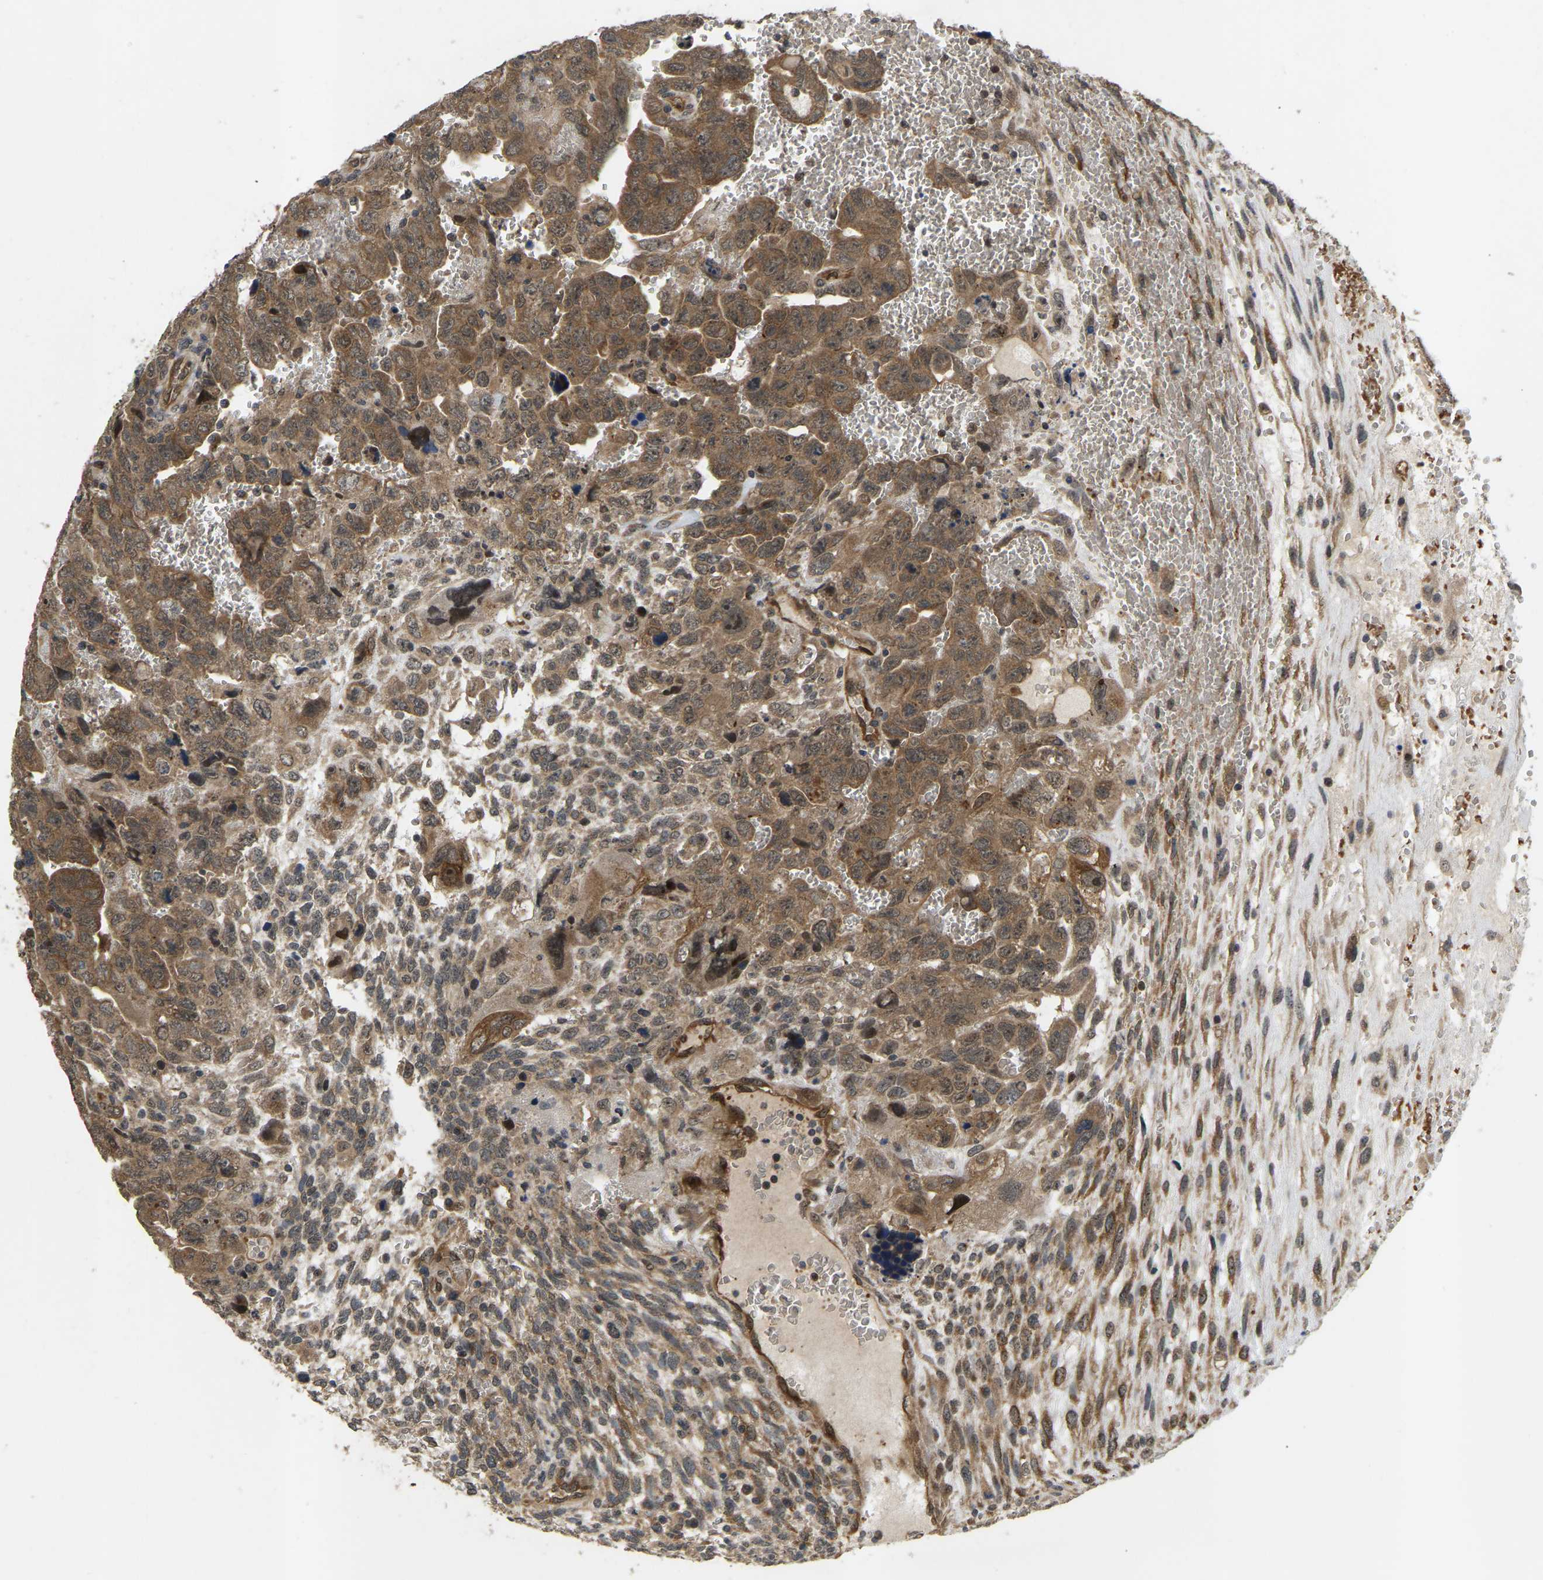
{"staining": {"intensity": "moderate", "quantity": ">75%", "location": "cytoplasmic/membranous"}, "tissue": "testis cancer", "cell_type": "Tumor cells", "image_type": "cancer", "snomed": [{"axis": "morphology", "description": "Carcinoma, Embryonal, NOS"}, {"axis": "topography", "description": "Testis"}], "caption": "Protein expression analysis of human testis cancer (embryonal carcinoma) reveals moderate cytoplasmic/membranous expression in approximately >75% of tumor cells. Using DAB (brown) and hematoxylin (blue) stains, captured at high magnification using brightfield microscopy.", "gene": "LIMK2", "patient": {"sex": "male", "age": 28}}